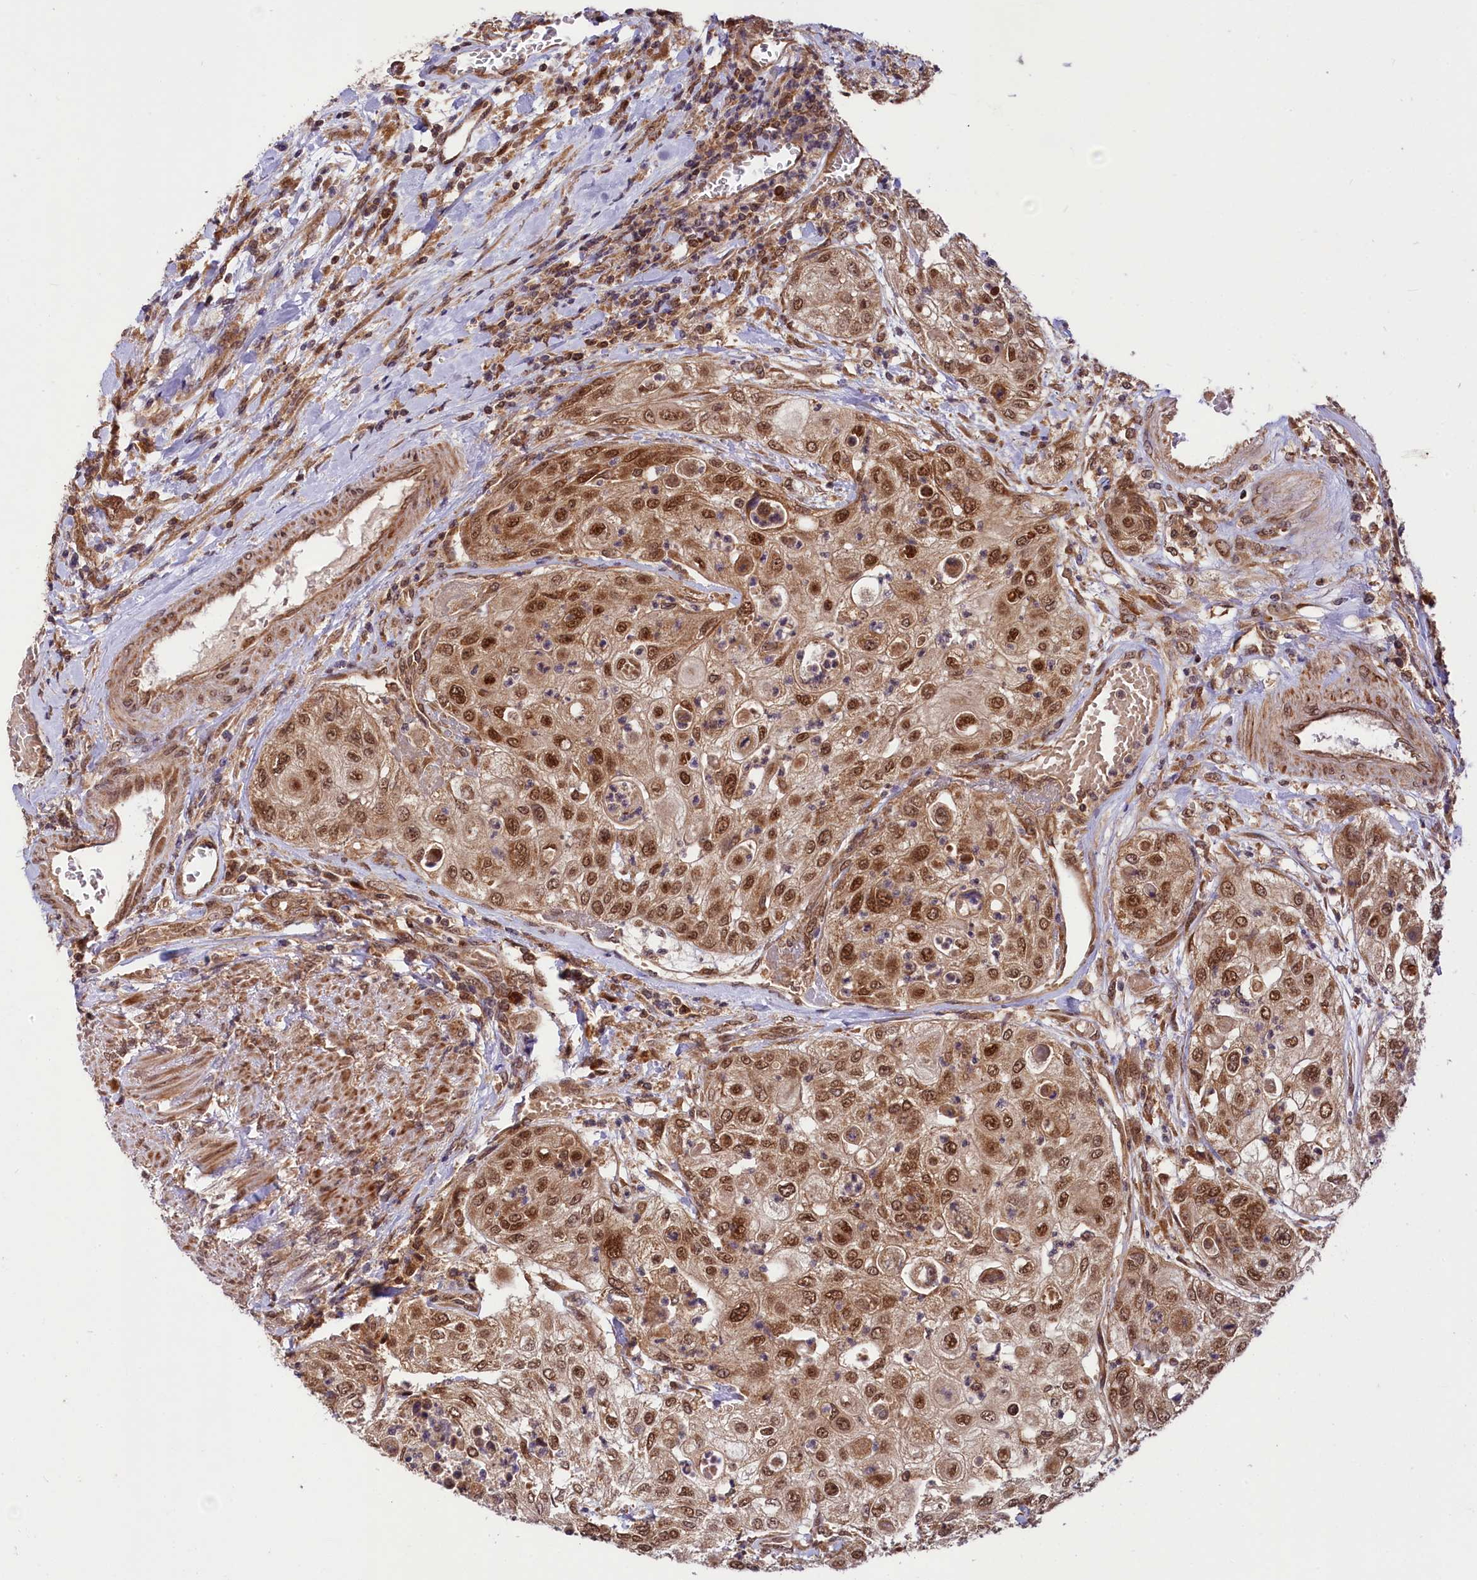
{"staining": {"intensity": "strong", "quantity": ">75%", "location": "cytoplasmic/membranous,nuclear"}, "tissue": "urothelial cancer", "cell_type": "Tumor cells", "image_type": "cancer", "snomed": [{"axis": "morphology", "description": "Urothelial carcinoma, High grade"}, {"axis": "topography", "description": "Urinary bladder"}], "caption": "This histopathology image demonstrates immunohistochemistry (IHC) staining of human urothelial carcinoma (high-grade), with high strong cytoplasmic/membranous and nuclear staining in approximately >75% of tumor cells.", "gene": "UBE3A", "patient": {"sex": "female", "age": 79}}